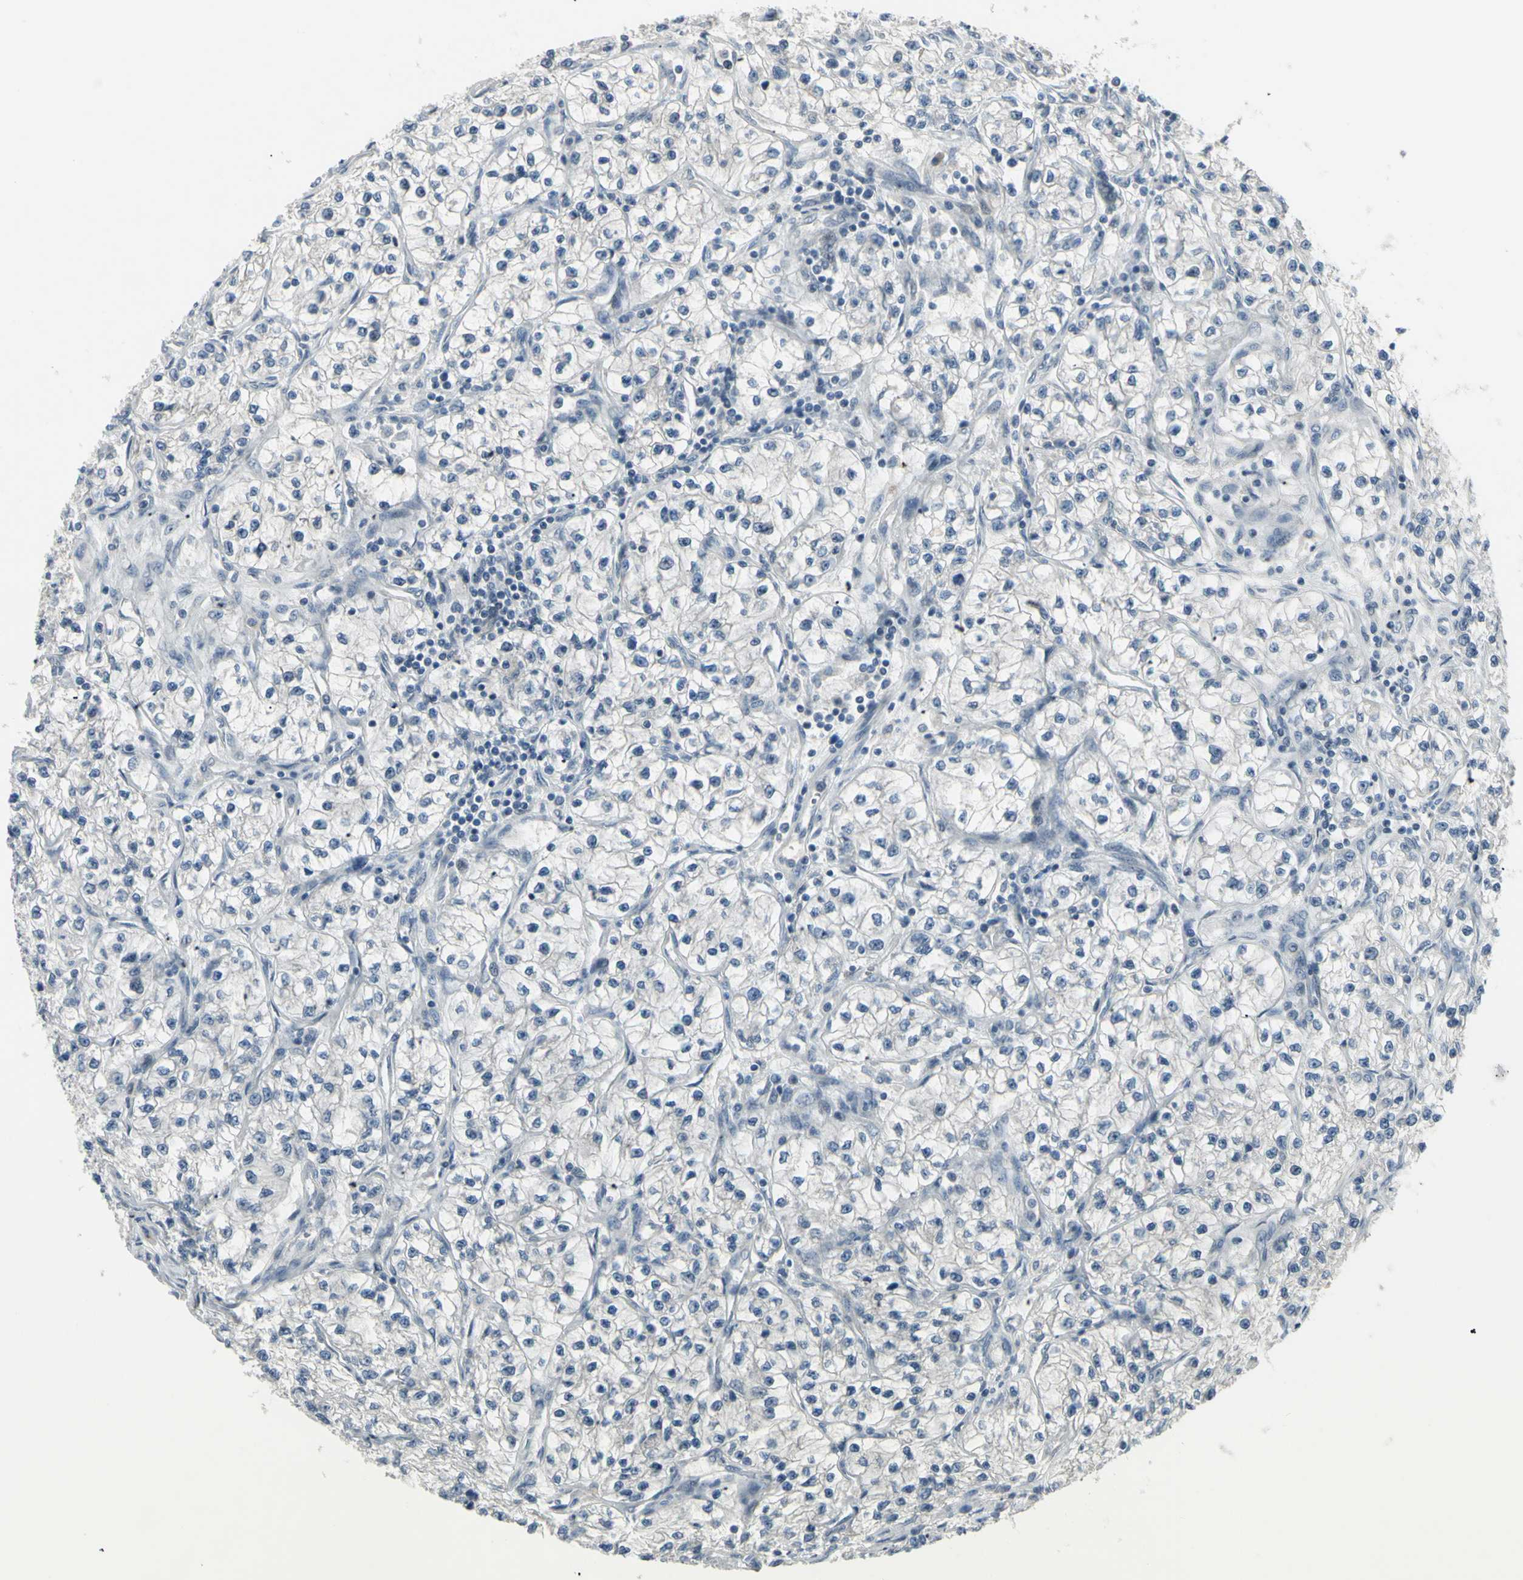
{"staining": {"intensity": "negative", "quantity": "none", "location": "none"}, "tissue": "renal cancer", "cell_type": "Tumor cells", "image_type": "cancer", "snomed": [{"axis": "morphology", "description": "Adenocarcinoma, NOS"}, {"axis": "topography", "description": "Kidney"}], "caption": "A high-resolution photomicrograph shows immunohistochemistry staining of renal cancer, which shows no significant positivity in tumor cells. Nuclei are stained in blue.", "gene": "ETNK1", "patient": {"sex": "female", "age": 57}}